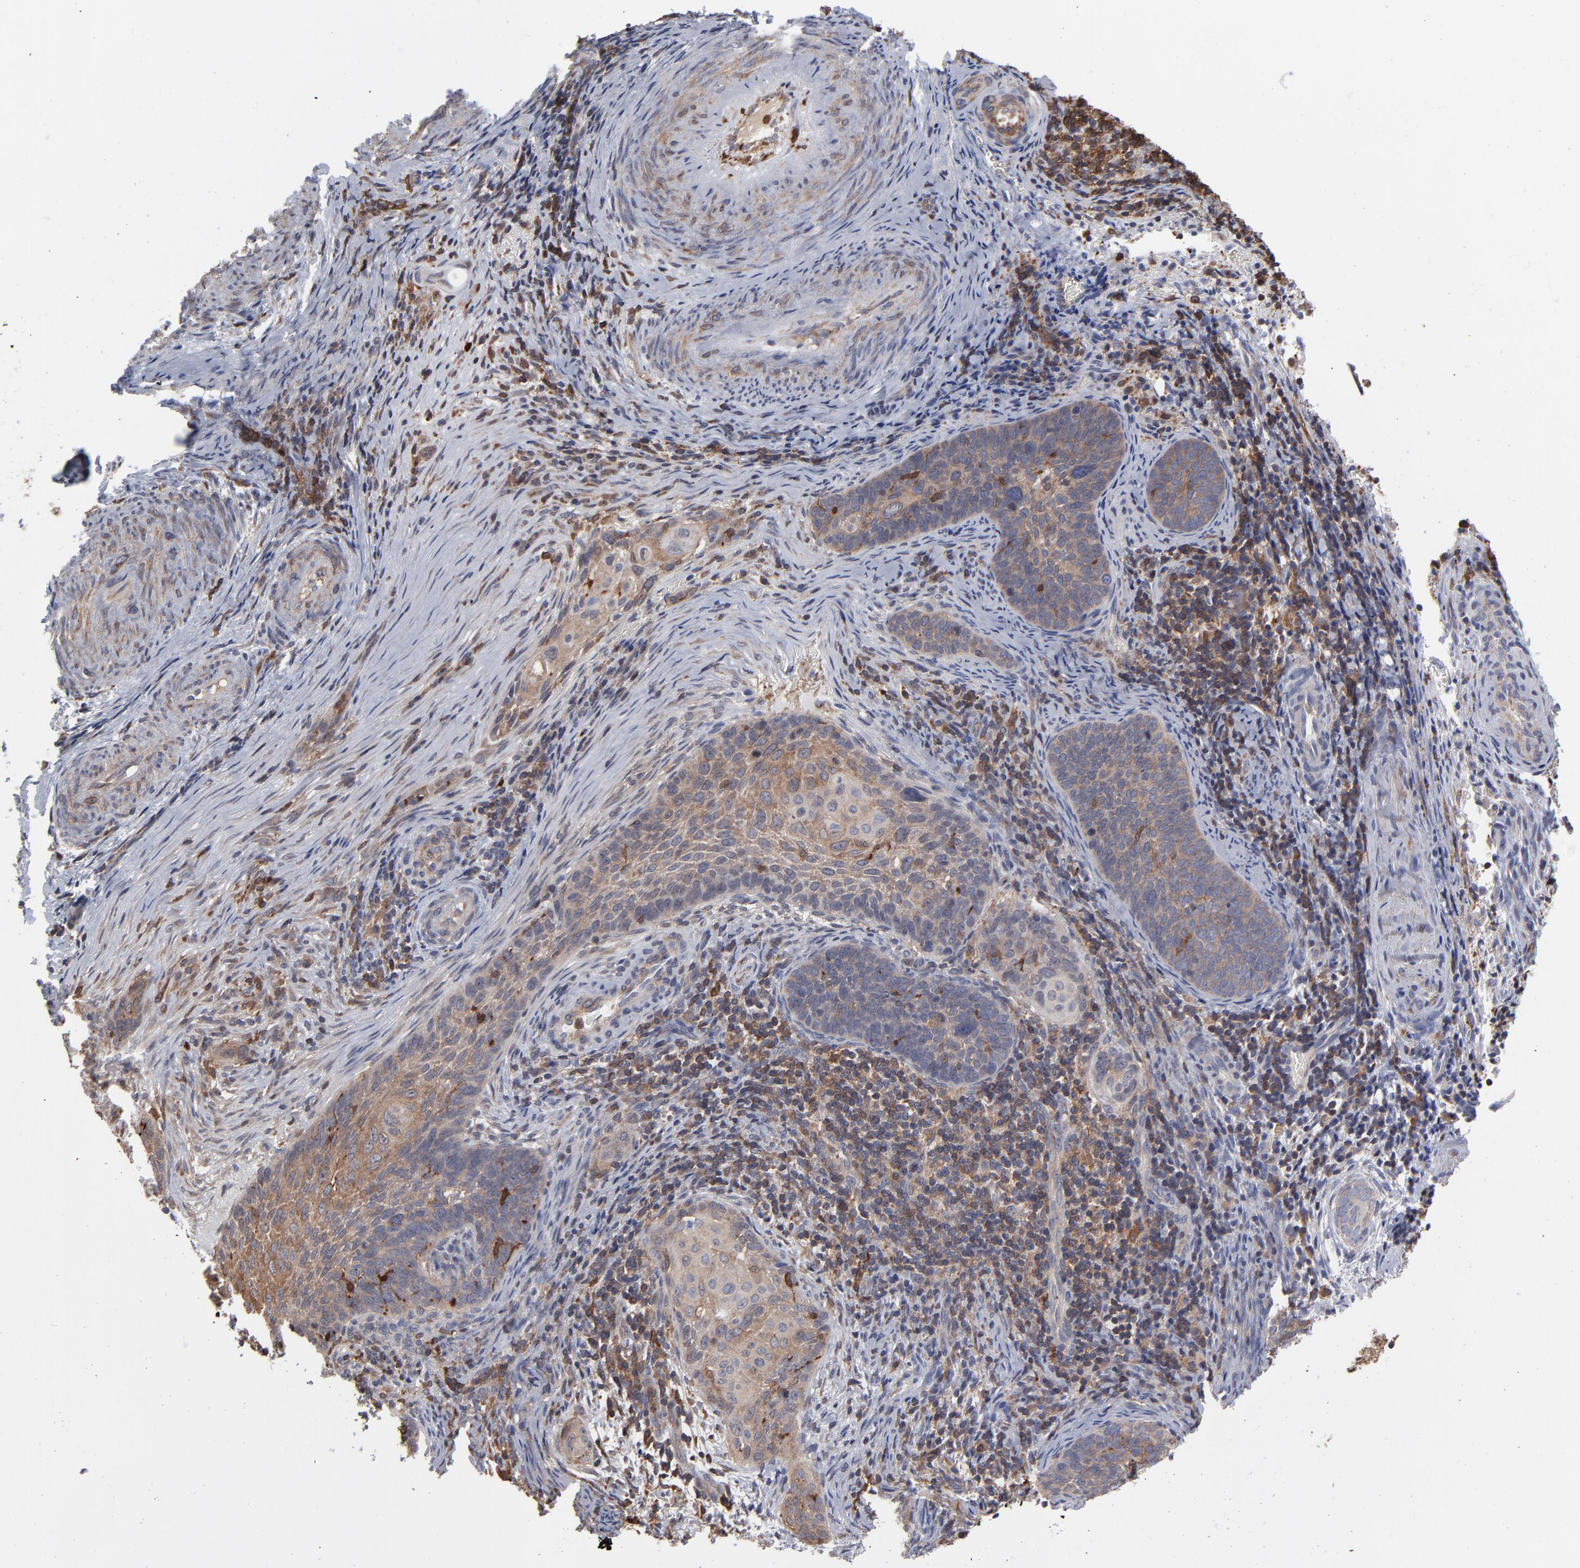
{"staining": {"intensity": "moderate", "quantity": ">75%", "location": "cytoplasmic/membranous"}, "tissue": "cervical cancer", "cell_type": "Tumor cells", "image_type": "cancer", "snomed": [{"axis": "morphology", "description": "Squamous cell carcinoma, NOS"}, {"axis": "topography", "description": "Cervix"}], "caption": "A photomicrograph showing moderate cytoplasmic/membranous staining in approximately >75% of tumor cells in cervical cancer, as visualized by brown immunohistochemical staining.", "gene": "MAP2K1", "patient": {"sex": "female", "age": 33}}